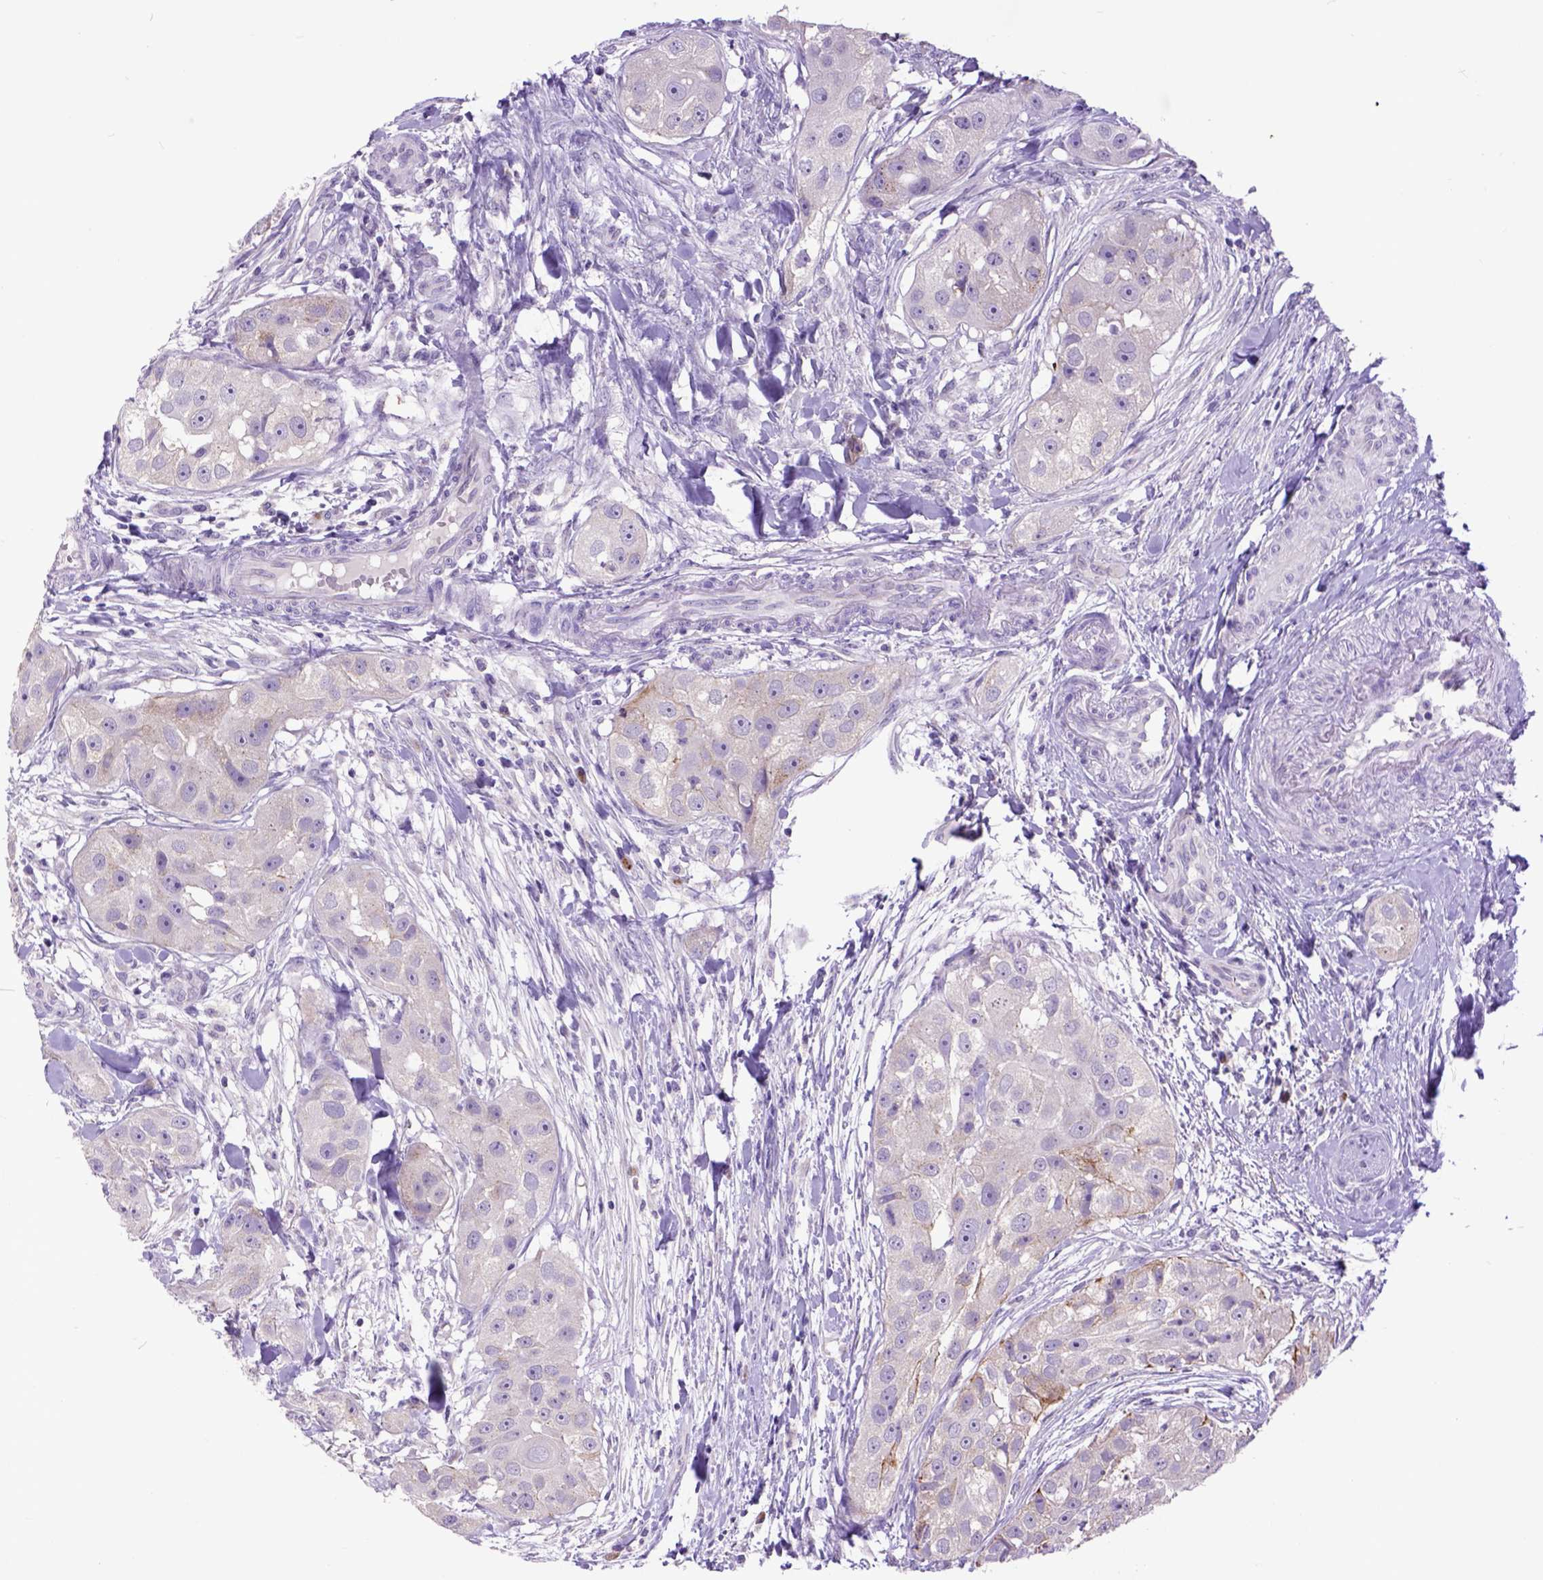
{"staining": {"intensity": "negative", "quantity": "none", "location": "none"}, "tissue": "head and neck cancer", "cell_type": "Tumor cells", "image_type": "cancer", "snomed": [{"axis": "morphology", "description": "Squamous cell carcinoma, NOS"}, {"axis": "topography", "description": "Head-Neck"}], "caption": "Tumor cells are negative for brown protein staining in head and neck cancer.", "gene": "RAB25", "patient": {"sex": "male", "age": 51}}